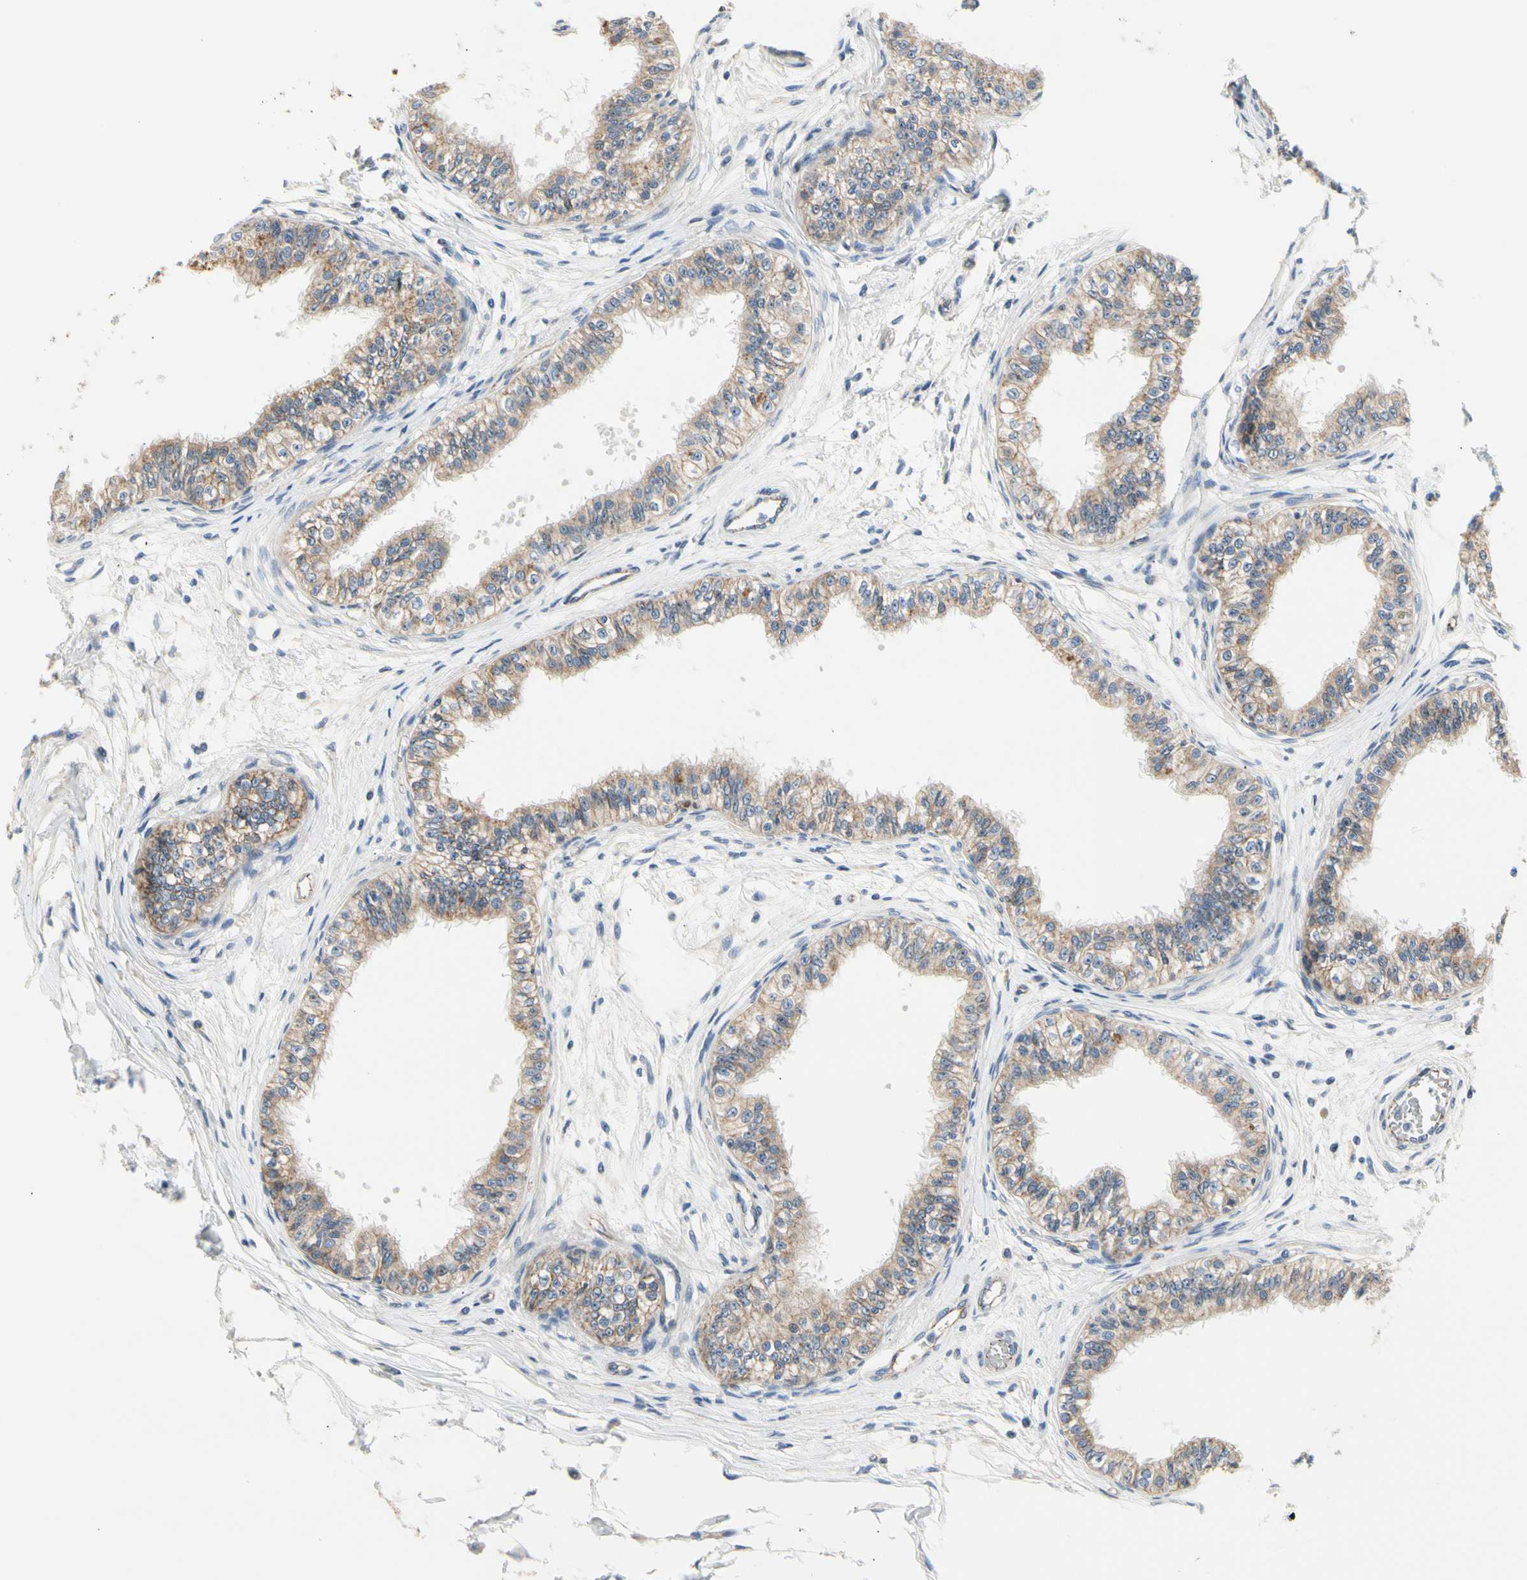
{"staining": {"intensity": "weak", "quantity": "25%-75%", "location": "cytoplasmic/membranous"}, "tissue": "epididymis", "cell_type": "Glandular cells", "image_type": "normal", "snomed": [{"axis": "morphology", "description": "Normal tissue, NOS"}, {"axis": "morphology", "description": "Adenocarcinoma, metastatic, NOS"}, {"axis": "topography", "description": "Testis"}, {"axis": "topography", "description": "Epididymis"}], "caption": "Glandular cells show low levels of weak cytoplasmic/membranous expression in approximately 25%-75% of cells in unremarkable epididymis.", "gene": "LGR6", "patient": {"sex": "male", "age": 26}}